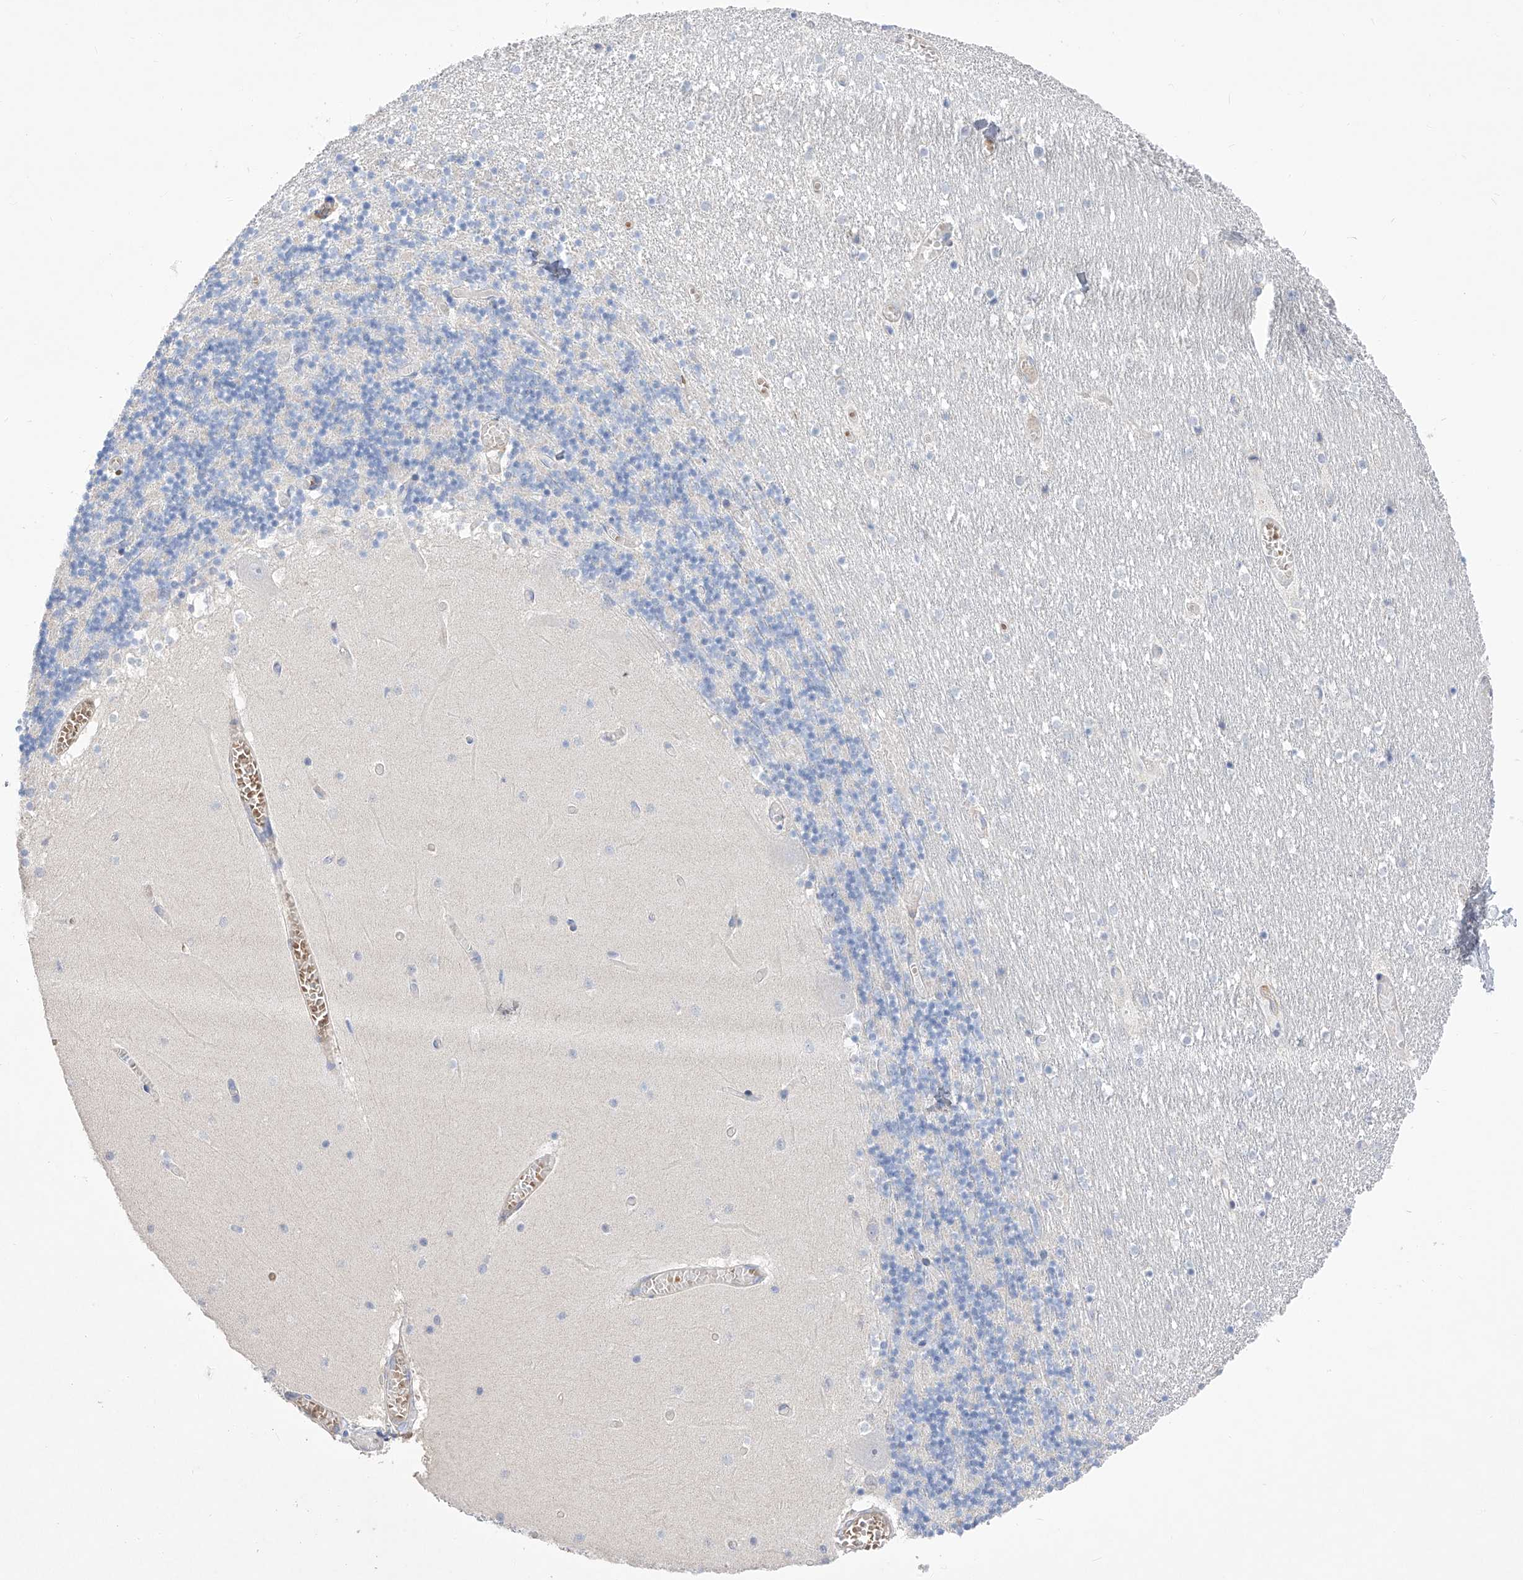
{"staining": {"intensity": "negative", "quantity": "none", "location": "none"}, "tissue": "cerebellum", "cell_type": "Cells in granular layer", "image_type": "normal", "snomed": [{"axis": "morphology", "description": "Normal tissue, NOS"}, {"axis": "topography", "description": "Cerebellum"}], "caption": "A high-resolution photomicrograph shows IHC staining of benign cerebellum, which shows no significant staining in cells in granular layer.", "gene": "NFATC4", "patient": {"sex": "female", "age": 28}}